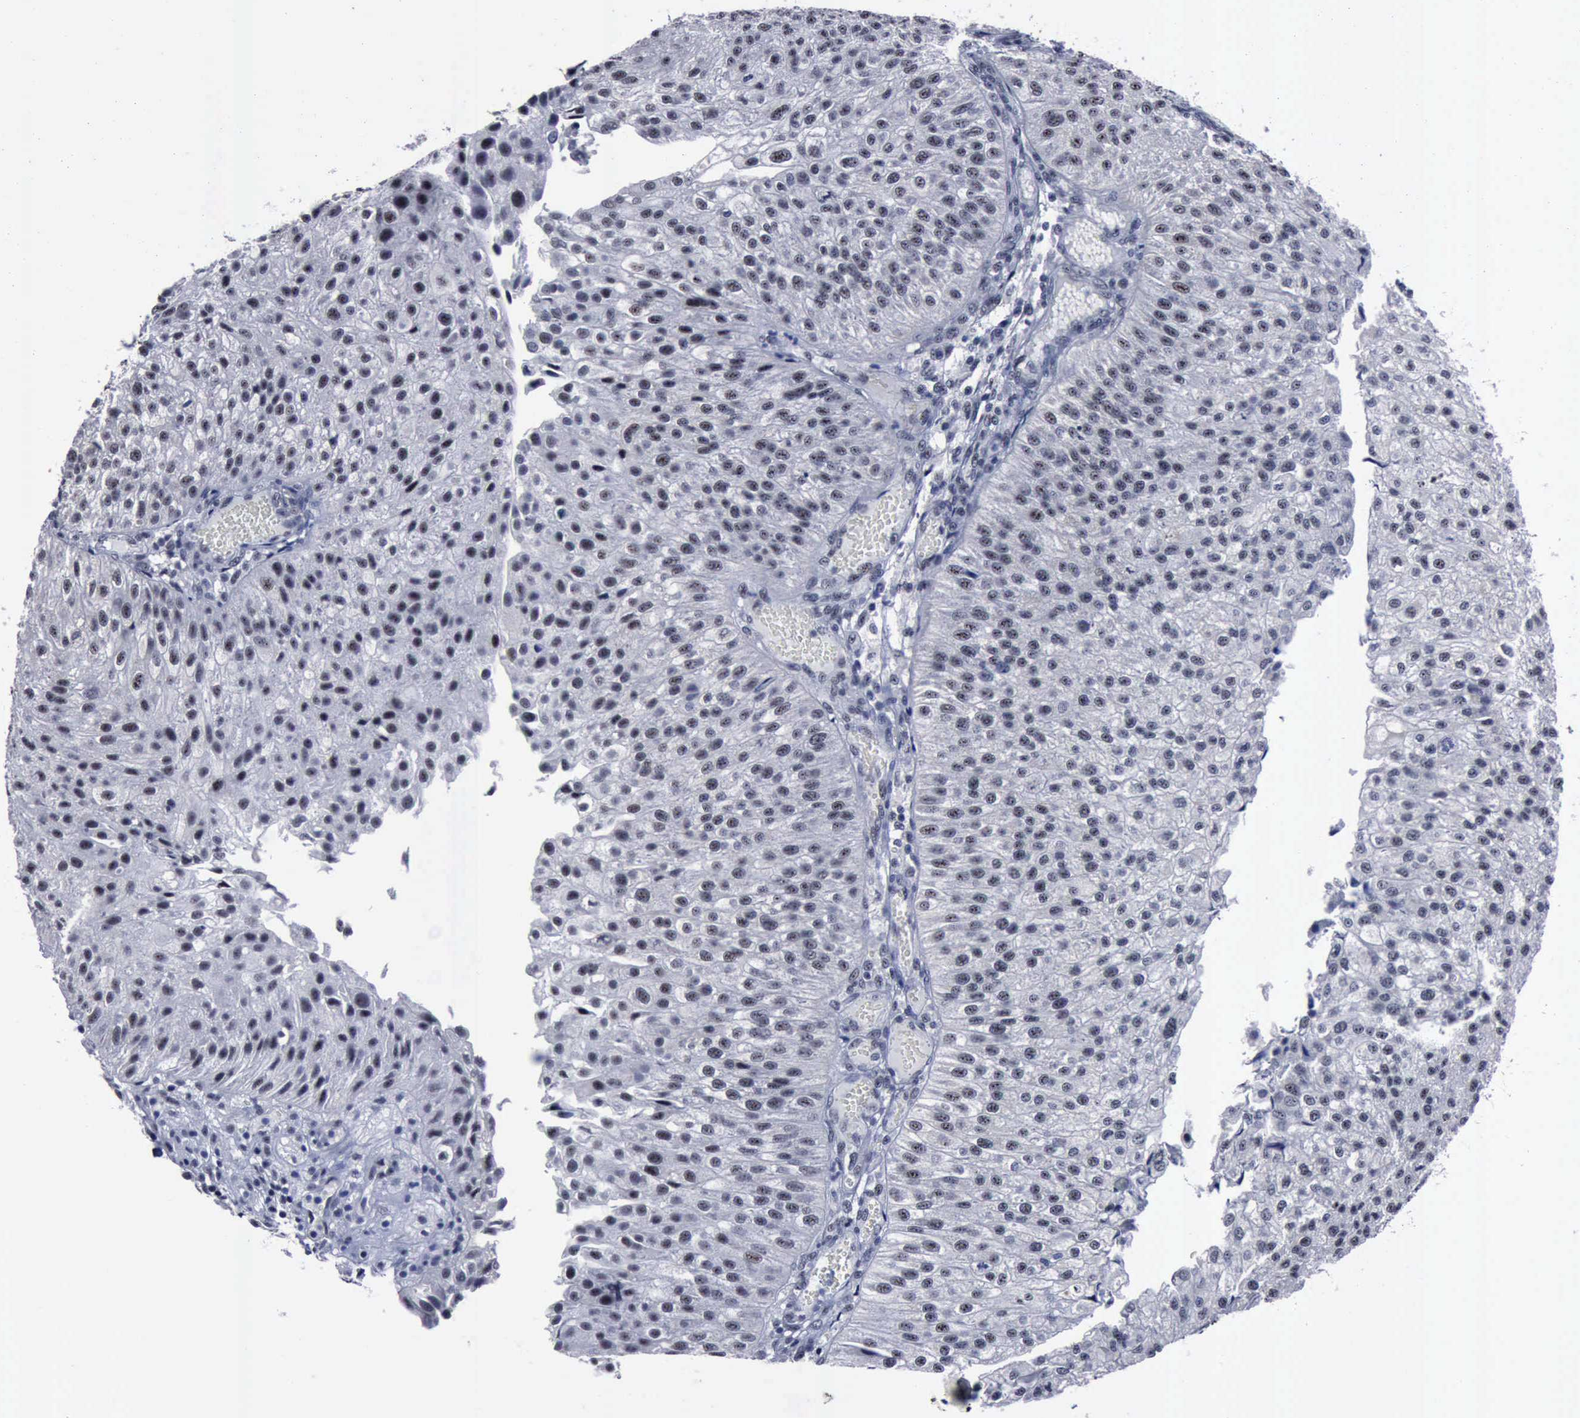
{"staining": {"intensity": "negative", "quantity": "none", "location": "none"}, "tissue": "urothelial cancer", "cell_type": "Tumor cells", "image_type": "cancer", "snomed": [{"axis": "morphology", "description": "Urothelial carcinoma, Low grade"}, {"axis": "topography", "description": "Urinary bladder"}], "caption": "IHC histopathology image of urothelial cancer stained for a protein (brown), which reveals no expression in tumor cells.", "gene": "BRD1", "patient": {"sex": "female", "age": 89}}